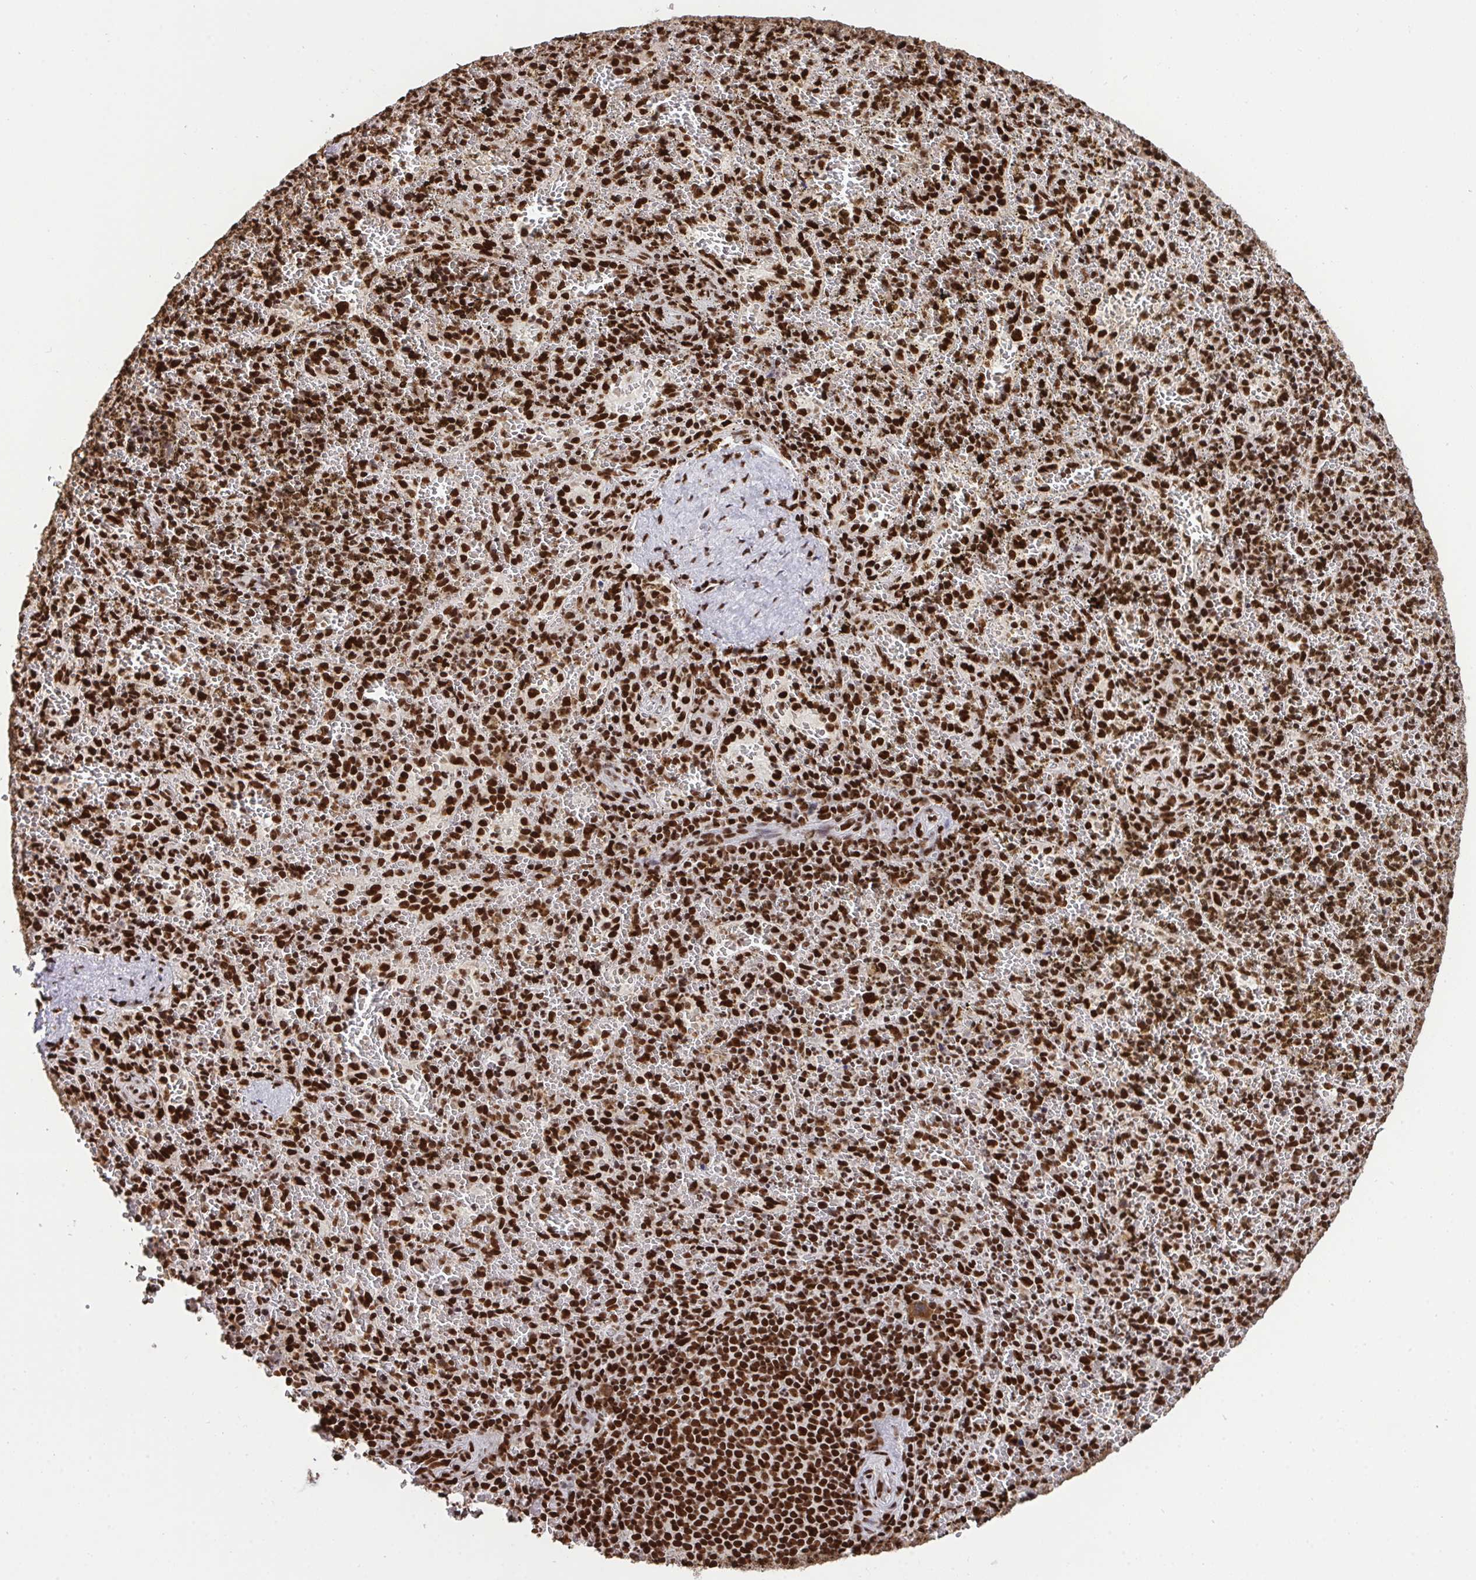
{"staining": {"intensity": "strong", "quantity": ">75%", "location": "nuclear"}, "tissue": "spleen", "cell_type": "Cells in red pulp", "image_type": "normal", "snomed": [{"axis": "morphology", "description": "Normal tissue, NOS"}, {"axis": "topography", "description": "Spleen"}], "caption": "Immunohistochemical staining of unremarkable spleen displays high levels of strong nuclear positivity in about >75% of cells in red pulp.", "gene": "ENSG00000268083", "patient": {"sex": "female", "age": 50}}